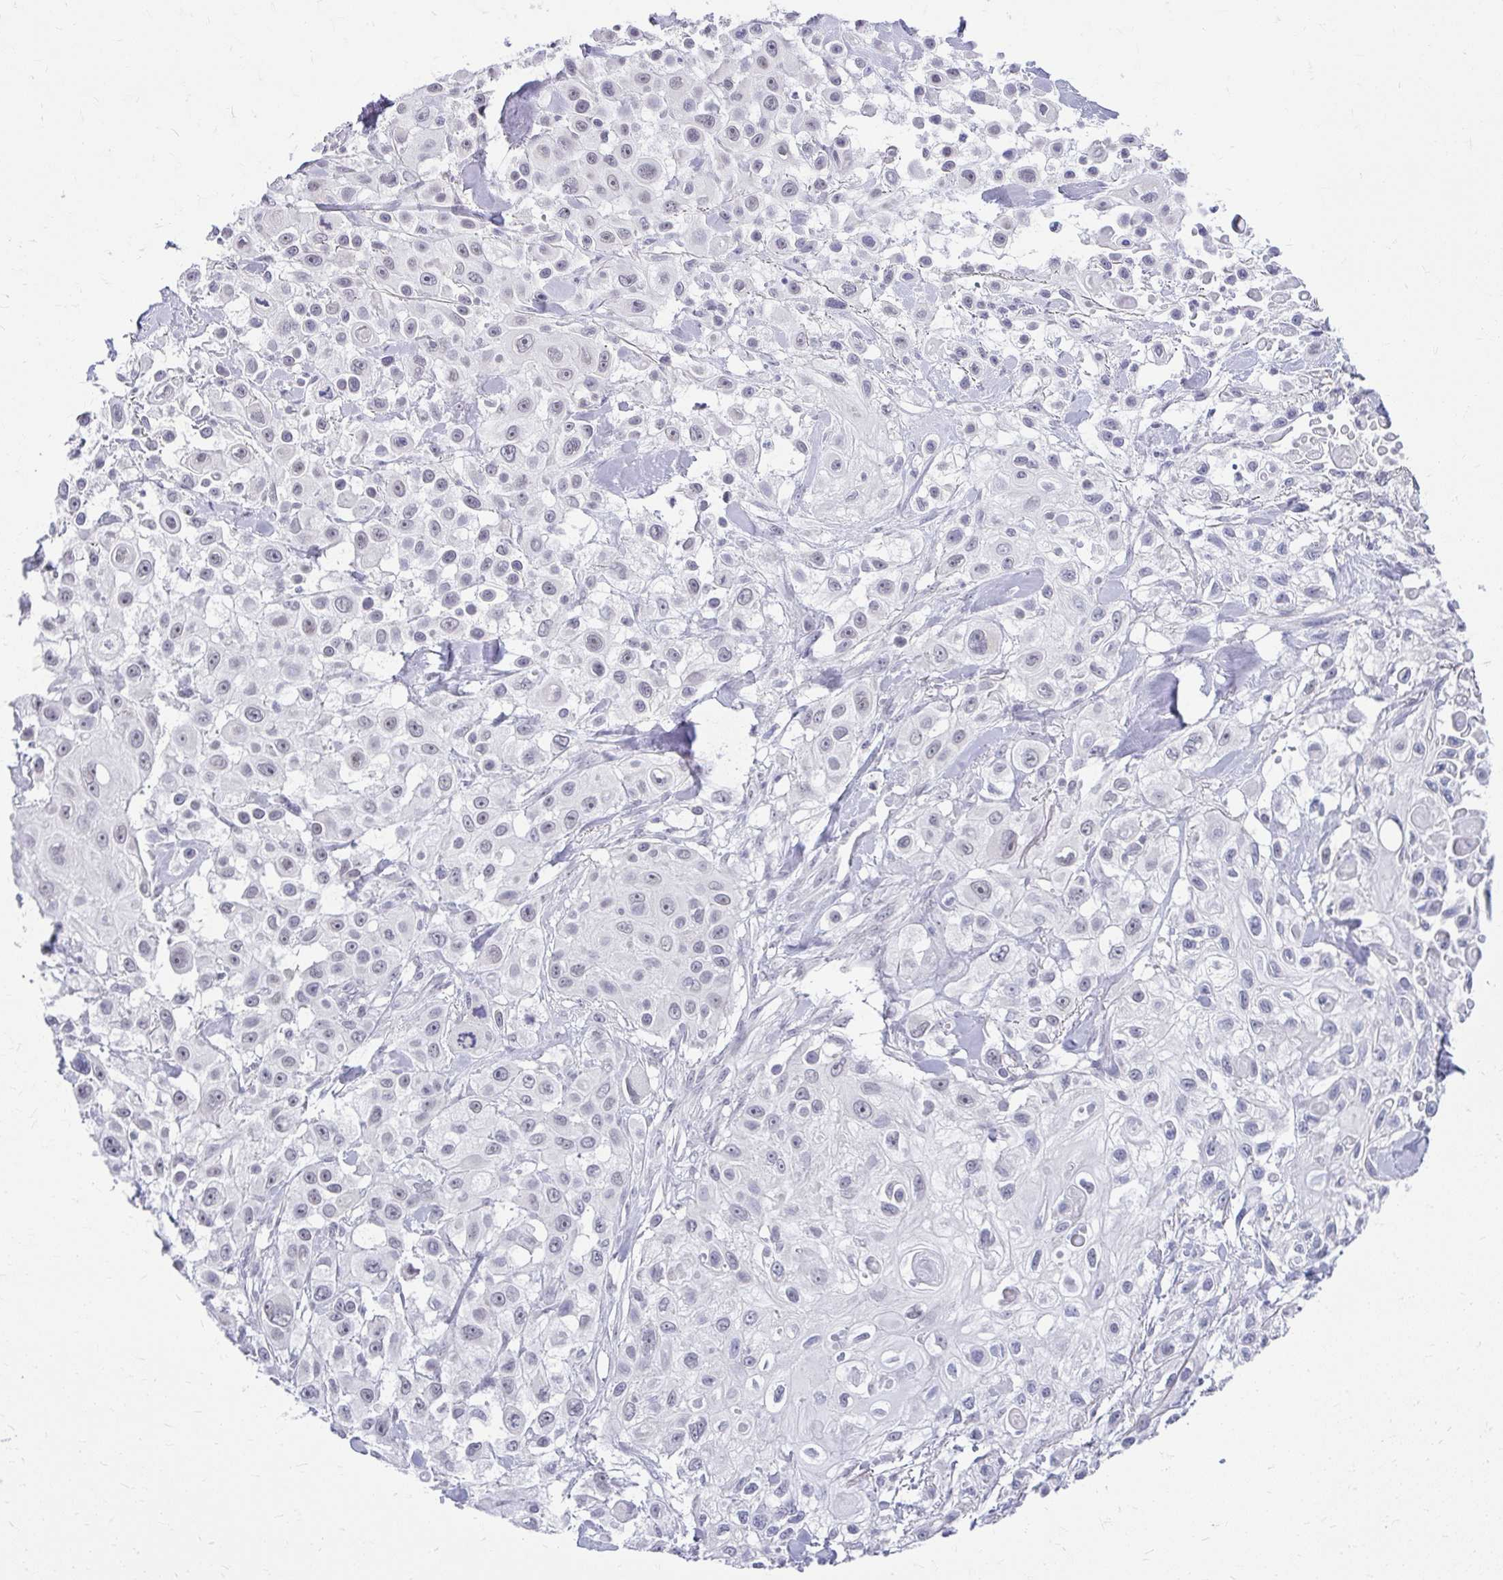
{"staining": {"intensity": "negative", "quantity": "none", "location": "none"}, "tissue": "skin cancer", "cell_type": "Tumor cells", "image_type": "cancer", "snomed": [{"axis": "morphology", "description": "Squamous cell carcinoma, NOS"}, {"axis": "topography", "description": "Skin"}], "caption": "Human skin cancer (squamous cell carcinoma) stained for a protein using IHC displays no expression in tumor cells.", "gene": "TEX33", "patient": {"sex": "male", "age": 63}}